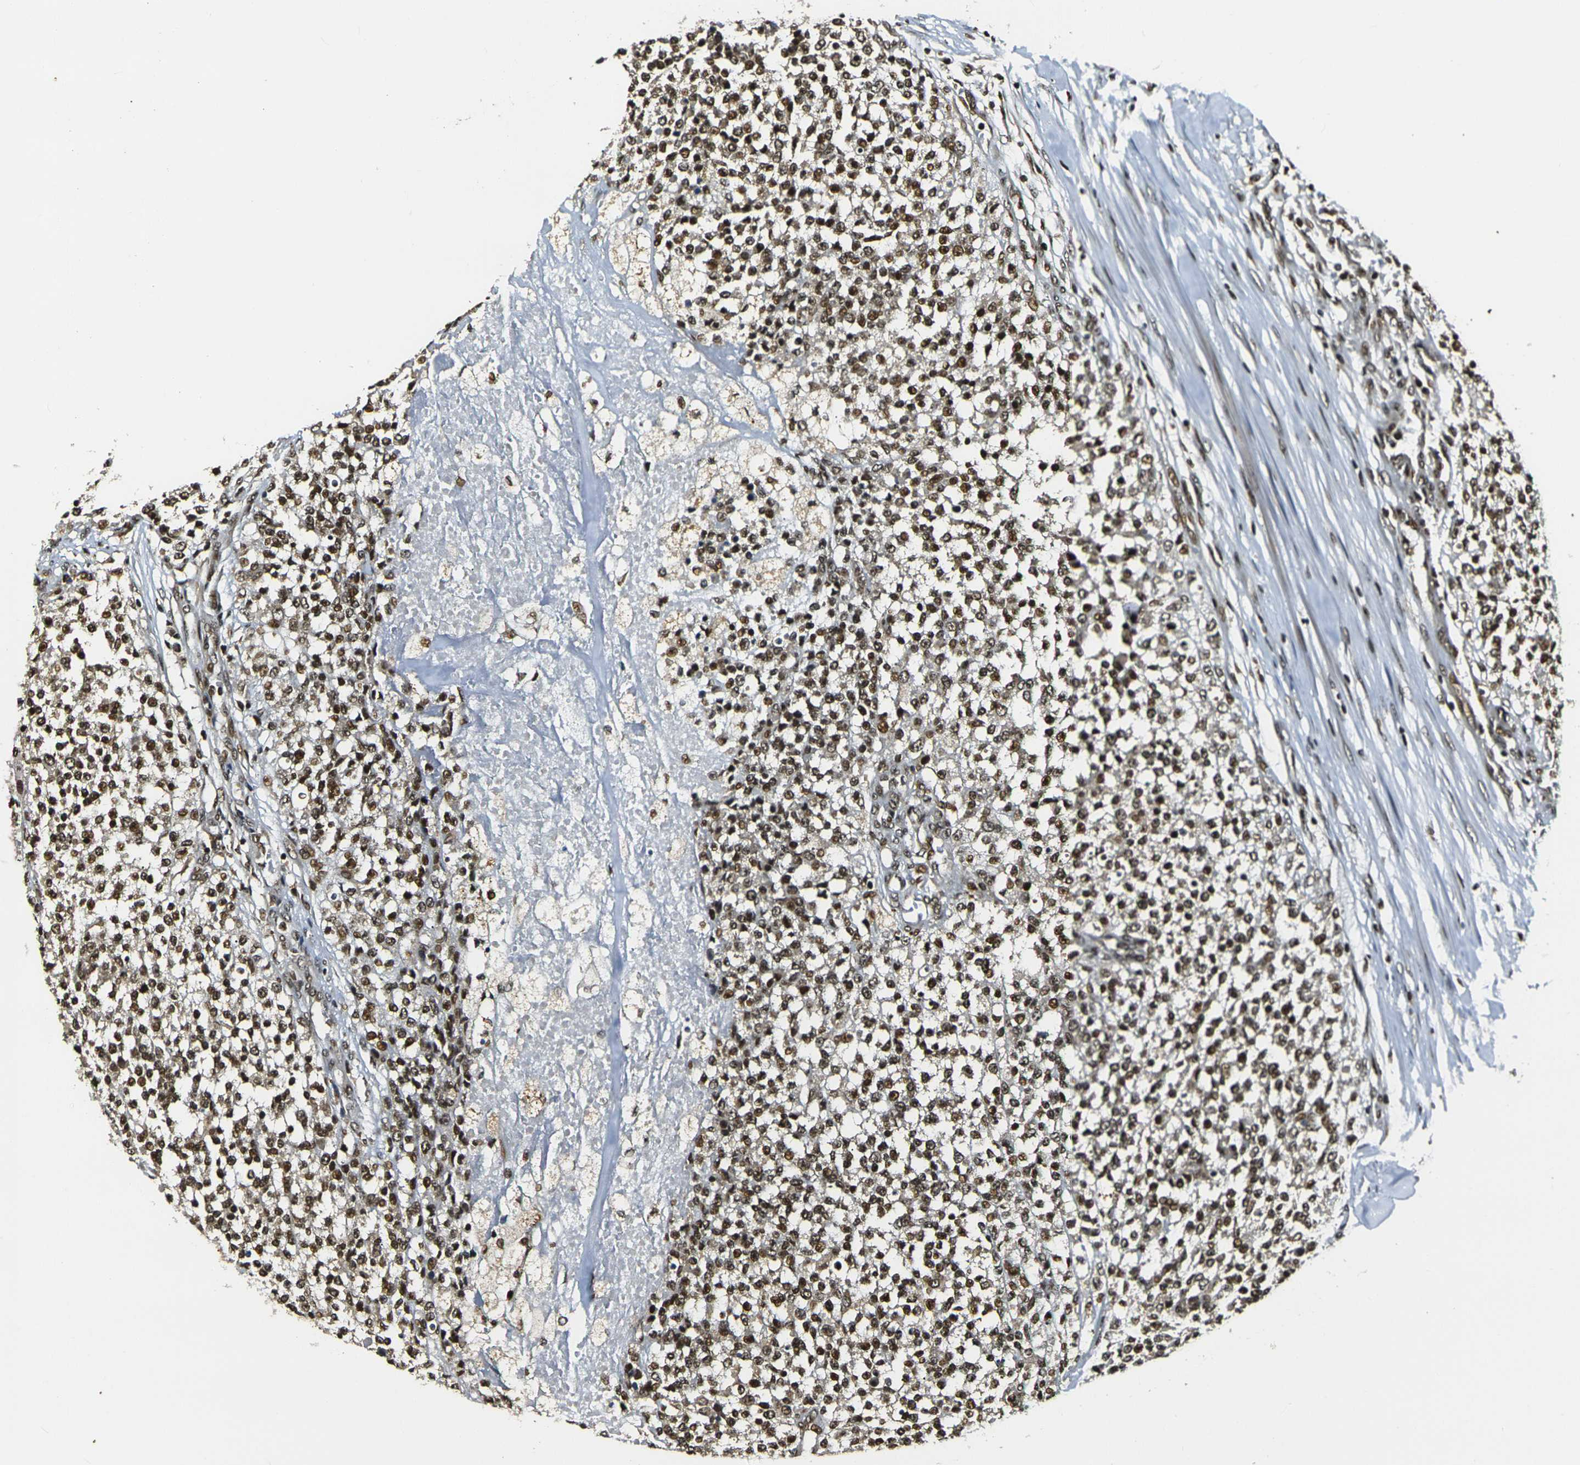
{"staining": {"intensity": "strong", "quantity": ">75%", "location": "nuclear"}, "tissue": "testis cancer", "cell_type": "Tumor cells", "image_type": "cancer", "snomed": [{"axis": "morphology", "description": "Seminoma, NOS"}, {"axis": "topography", "description": "Testis"}], "caption": "An immunohistochemistry histopathology image of neoplastic tissue is shown. Protein staining in brown highlights strong nuclear positivity in testis cancer within tumor cells.", "gene": "ACTL6A", "patient": {"sex": "male", "age": 59}}